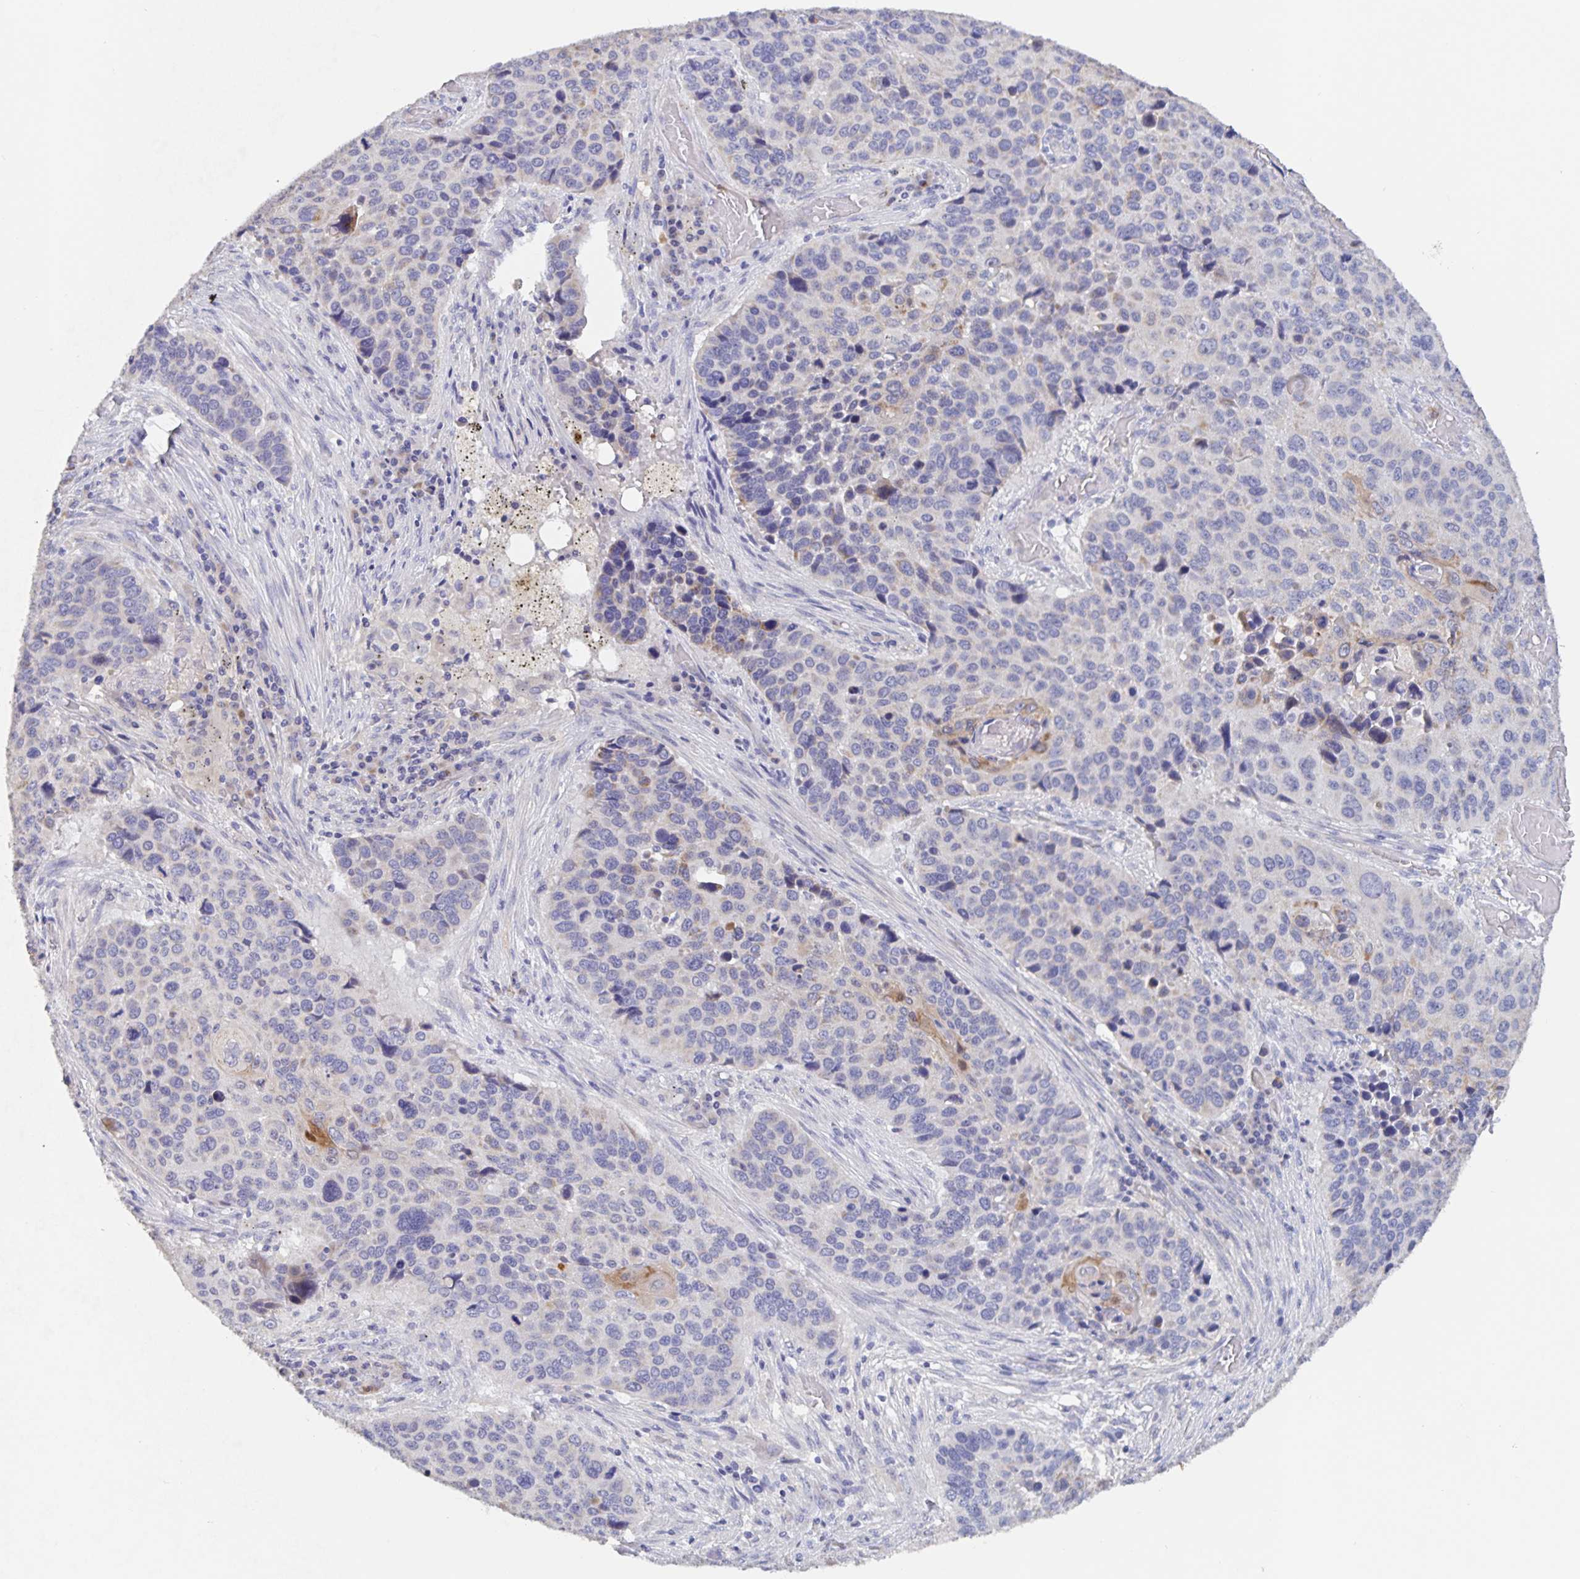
{"staining": {"intensity": "moderate", "quantity": "<25%", "location": "cytoplasmic/membranous"}, "tissue": "lung cancer", "cell_type": "Tumor cells", "image_type": "cancer", "snomed": [{"axis": "morphology", "description": "Squamous cell carcinoma, NOS"}, {"axis": "topography", "description": "Lung"}], "caption": "Human squamous cell carcinoma (lung) stained for a protein (brown) shows moderate cytoplasmic/membranous positive staining in about <25% of tumor cells.", "gene": "CDC42BPG", "patient": {"sex": "male", "age": 68}}